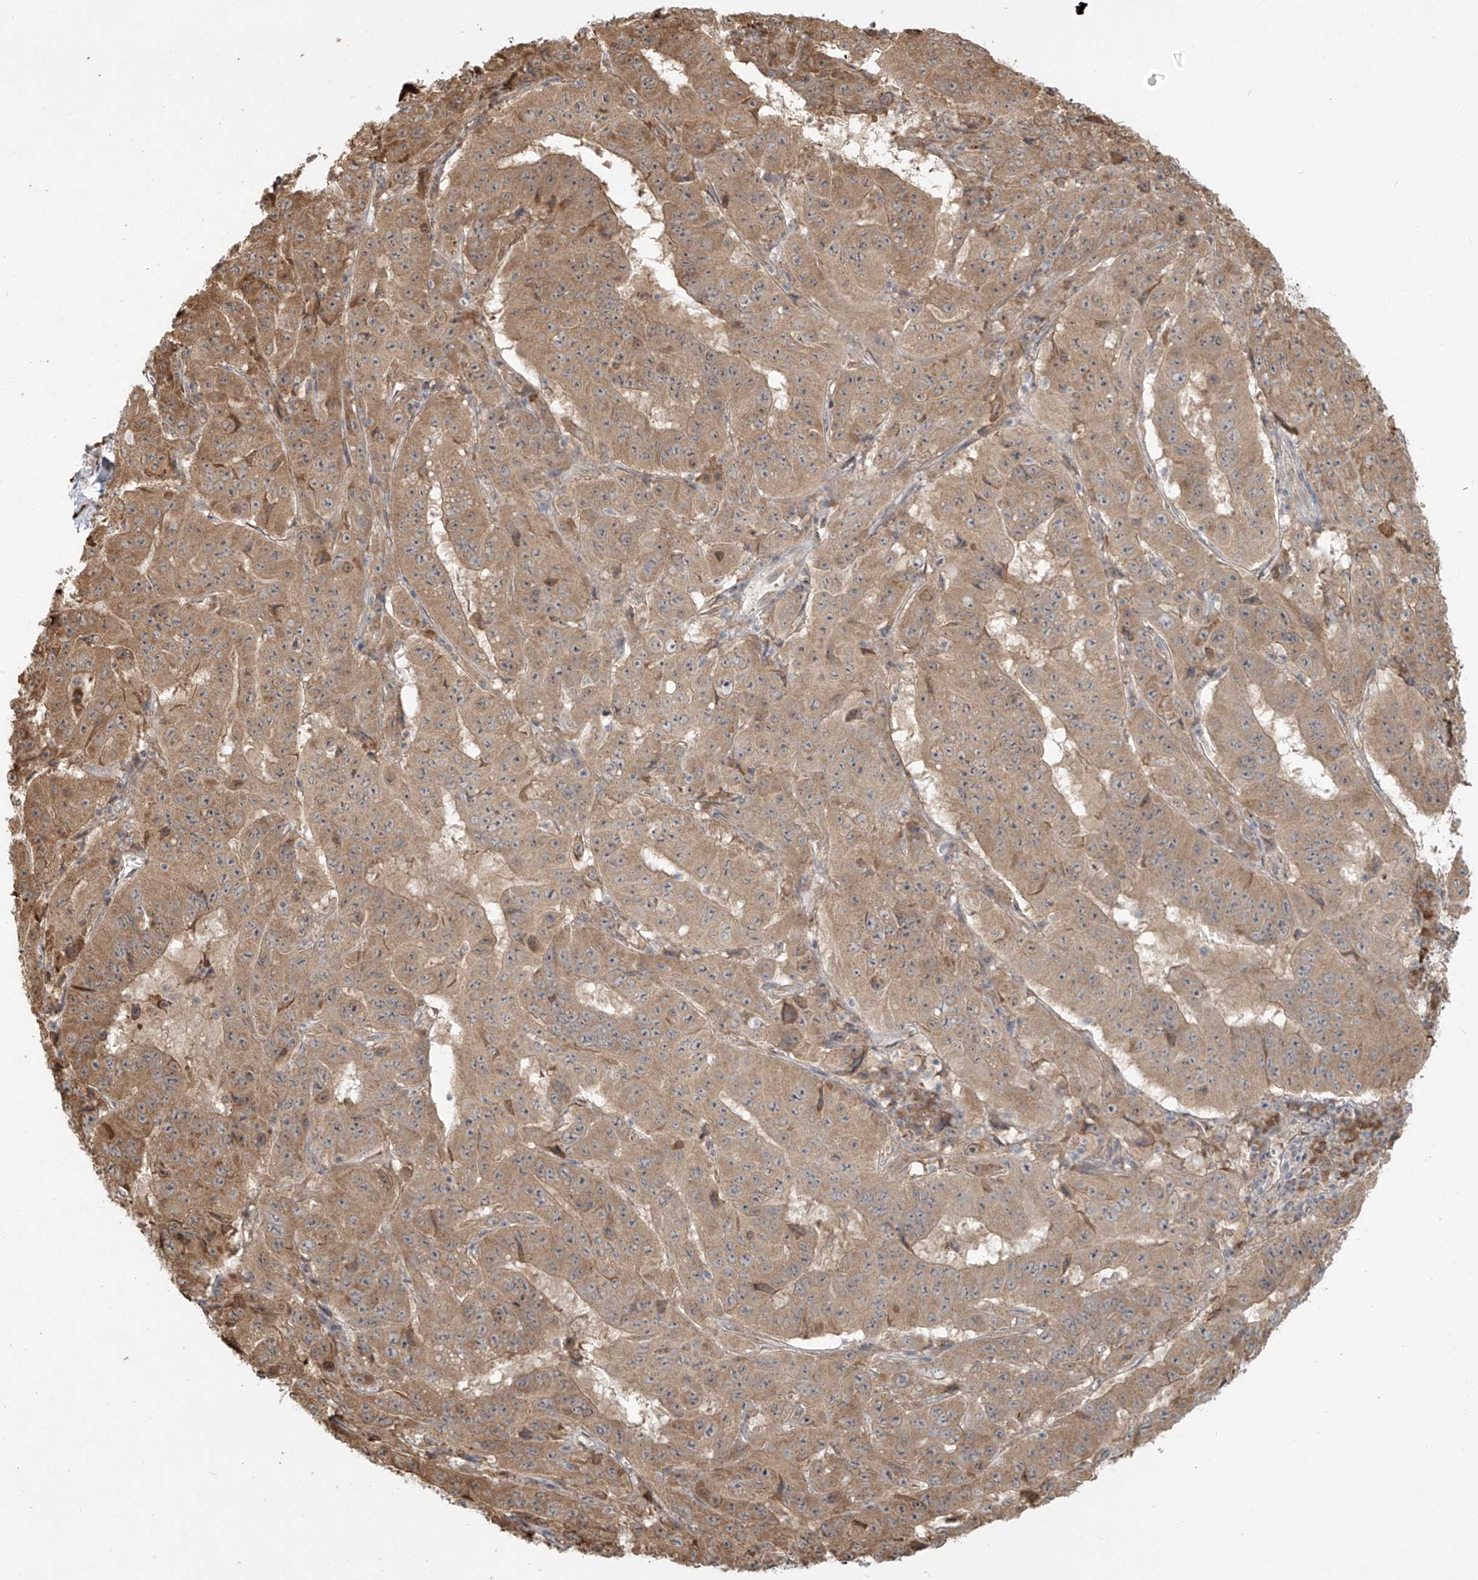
{"staining": {"intensity": "moderate", "quantity": ">75%", "location": "cytoplasmic/membranous"}, "tissue": "pancreatic cancer", "cell_type": "Tumor cells", "image_type": "cancer", "snomed": [{"axis": "morphology", "description": "Adenocarcinoma, NOS"}, {"axis": "topography", "description": "Pancreas"}], "caption": "A micrograph of adenocarcinoma (pancreatic) stained for a protein shows moderate cytoplasmic/membranous brown staining in tumor cells.", "gene": "PLEKHM3", "patient": {"sex": "male", "age": 63}}